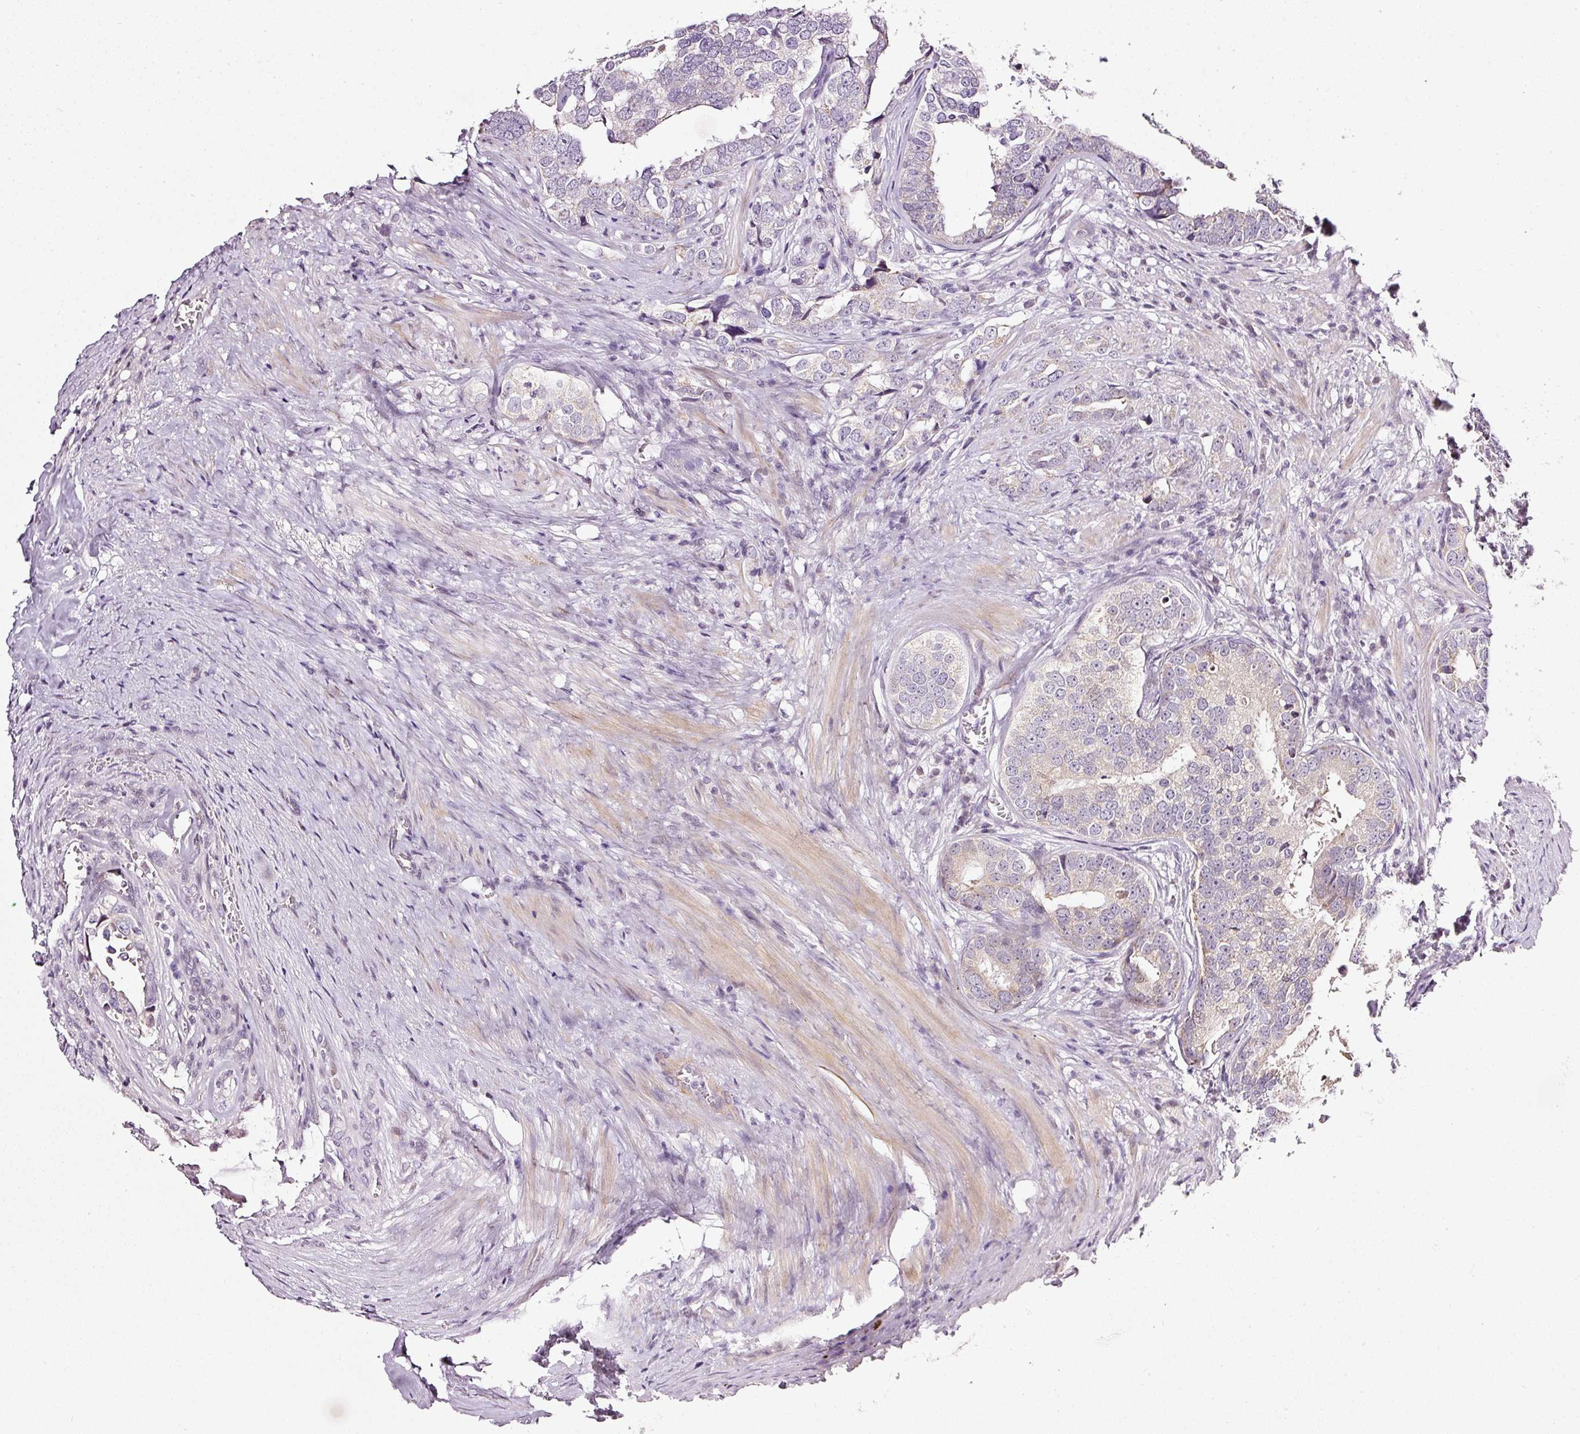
{"staining": {"intensity": "weak", "quantity": "<25%", "location": "cytoplasmic/membranous"}, "tissue": "prostate cancer", "cell_type": "Tumor cells", "image_type": "cancer", "snomed": [{"axis": "morphology", "description": "Adenocarcinoma, High grade"}, {"axis": "topography", "description": "Prostate"}], "caption": "Immunohistochemistry (IHC) histopathology image of neoplastic tissue: prostate cancer (high-grade adenocarcinoma) stained with DAB shows no significant protein positivity in tumor cells.", "gene": "NRDE2", "patient": {"sex": "male", "age": 71}}